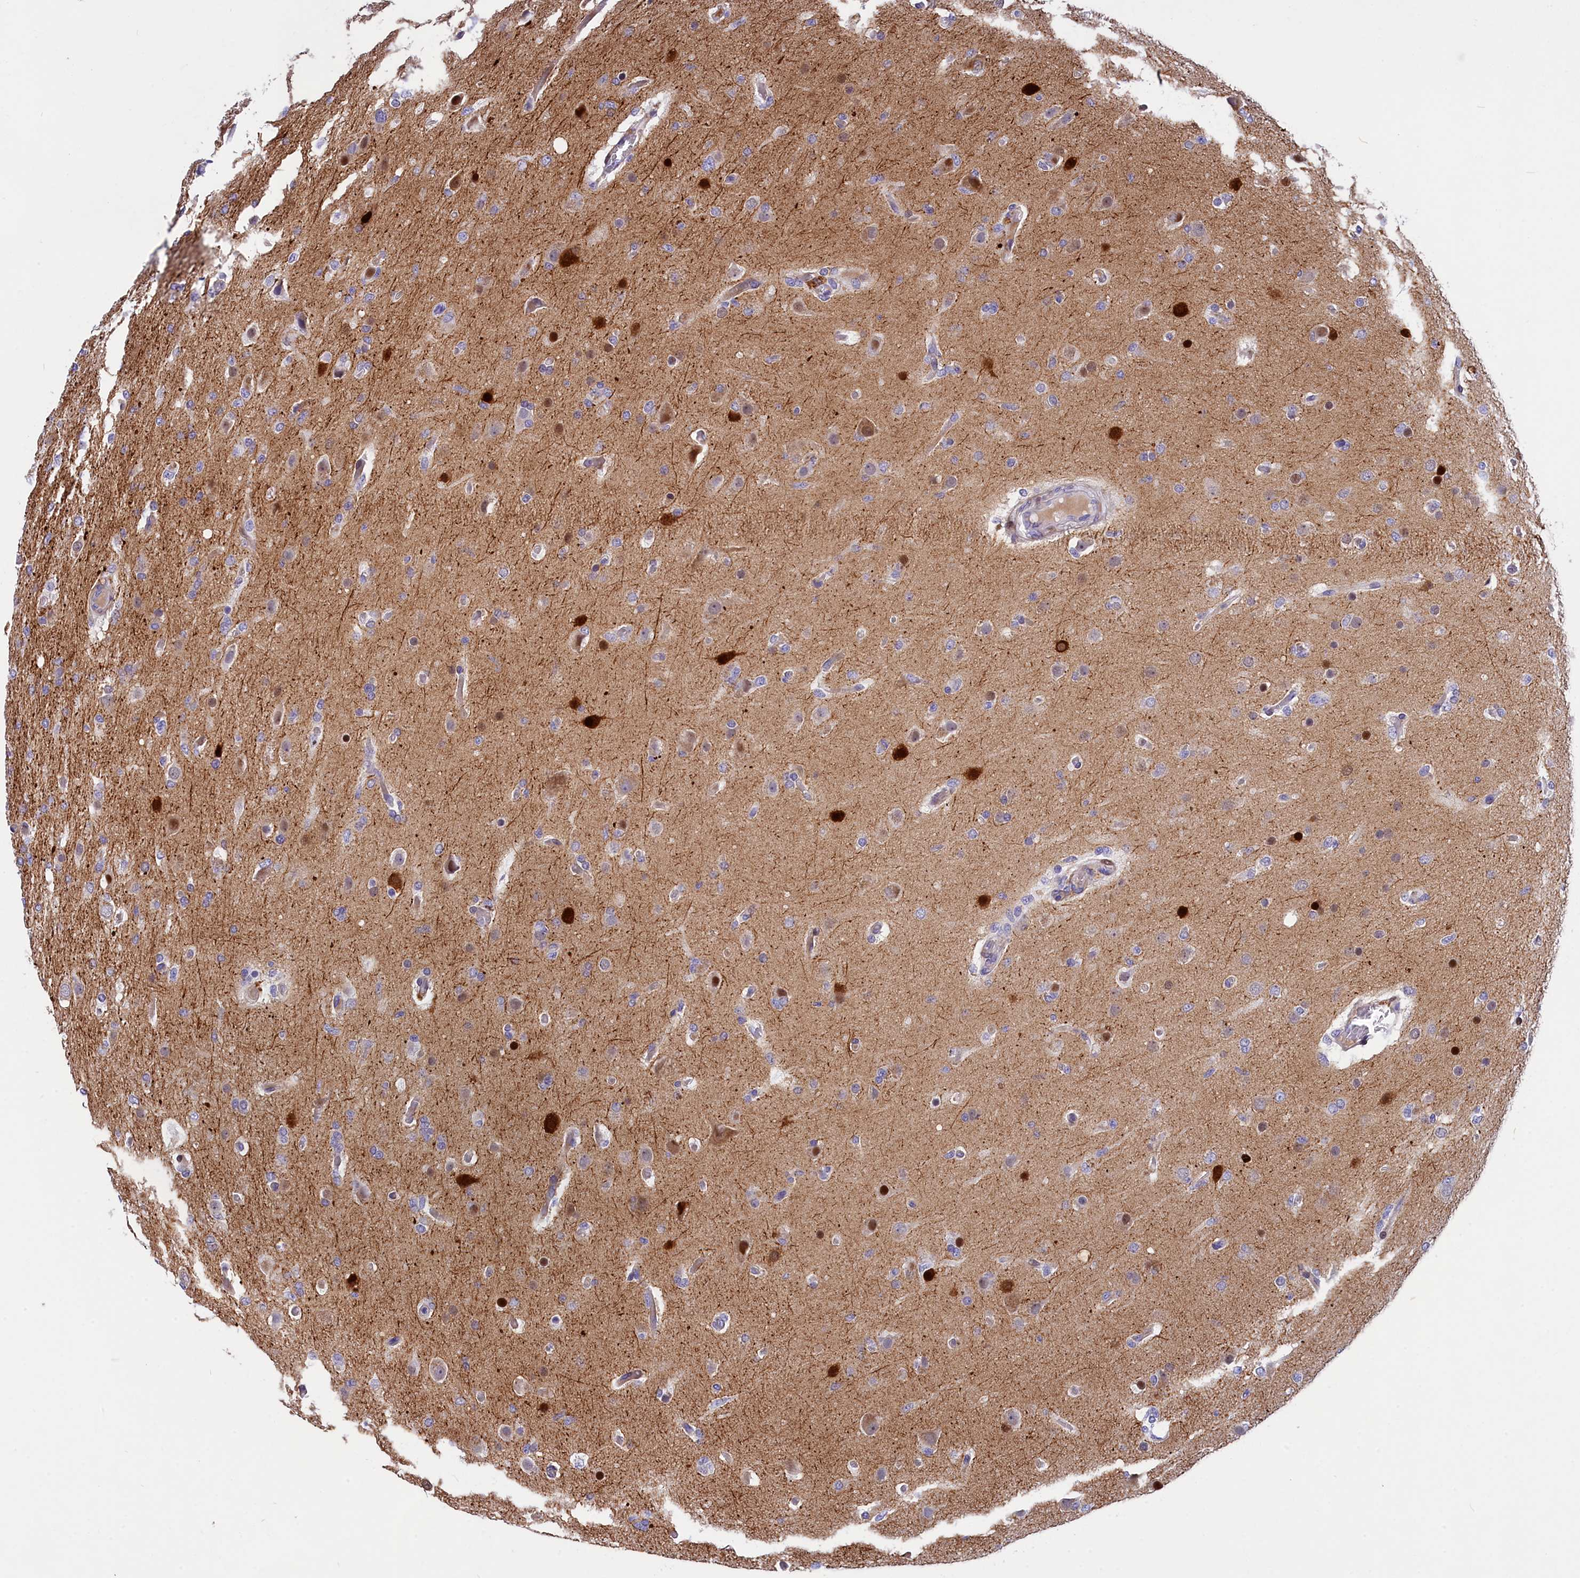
{"staining": {"intensity": "negative", "quantity": "none", "location": "none"}, "tissue": "glioma", "cell_type": "Tumor cells", "image_type": "cancer", "snomed": [{"axis": "morphology", "description": "Glioma, malignant, High grade"}, {"axis": "topography", "description": "Brain"}], "caption": "This is an IHC image of human glioma. There is no positivity in tumor cells.", "gene": "NKPD1", "patient": {"sex": "female", "age": 74}}